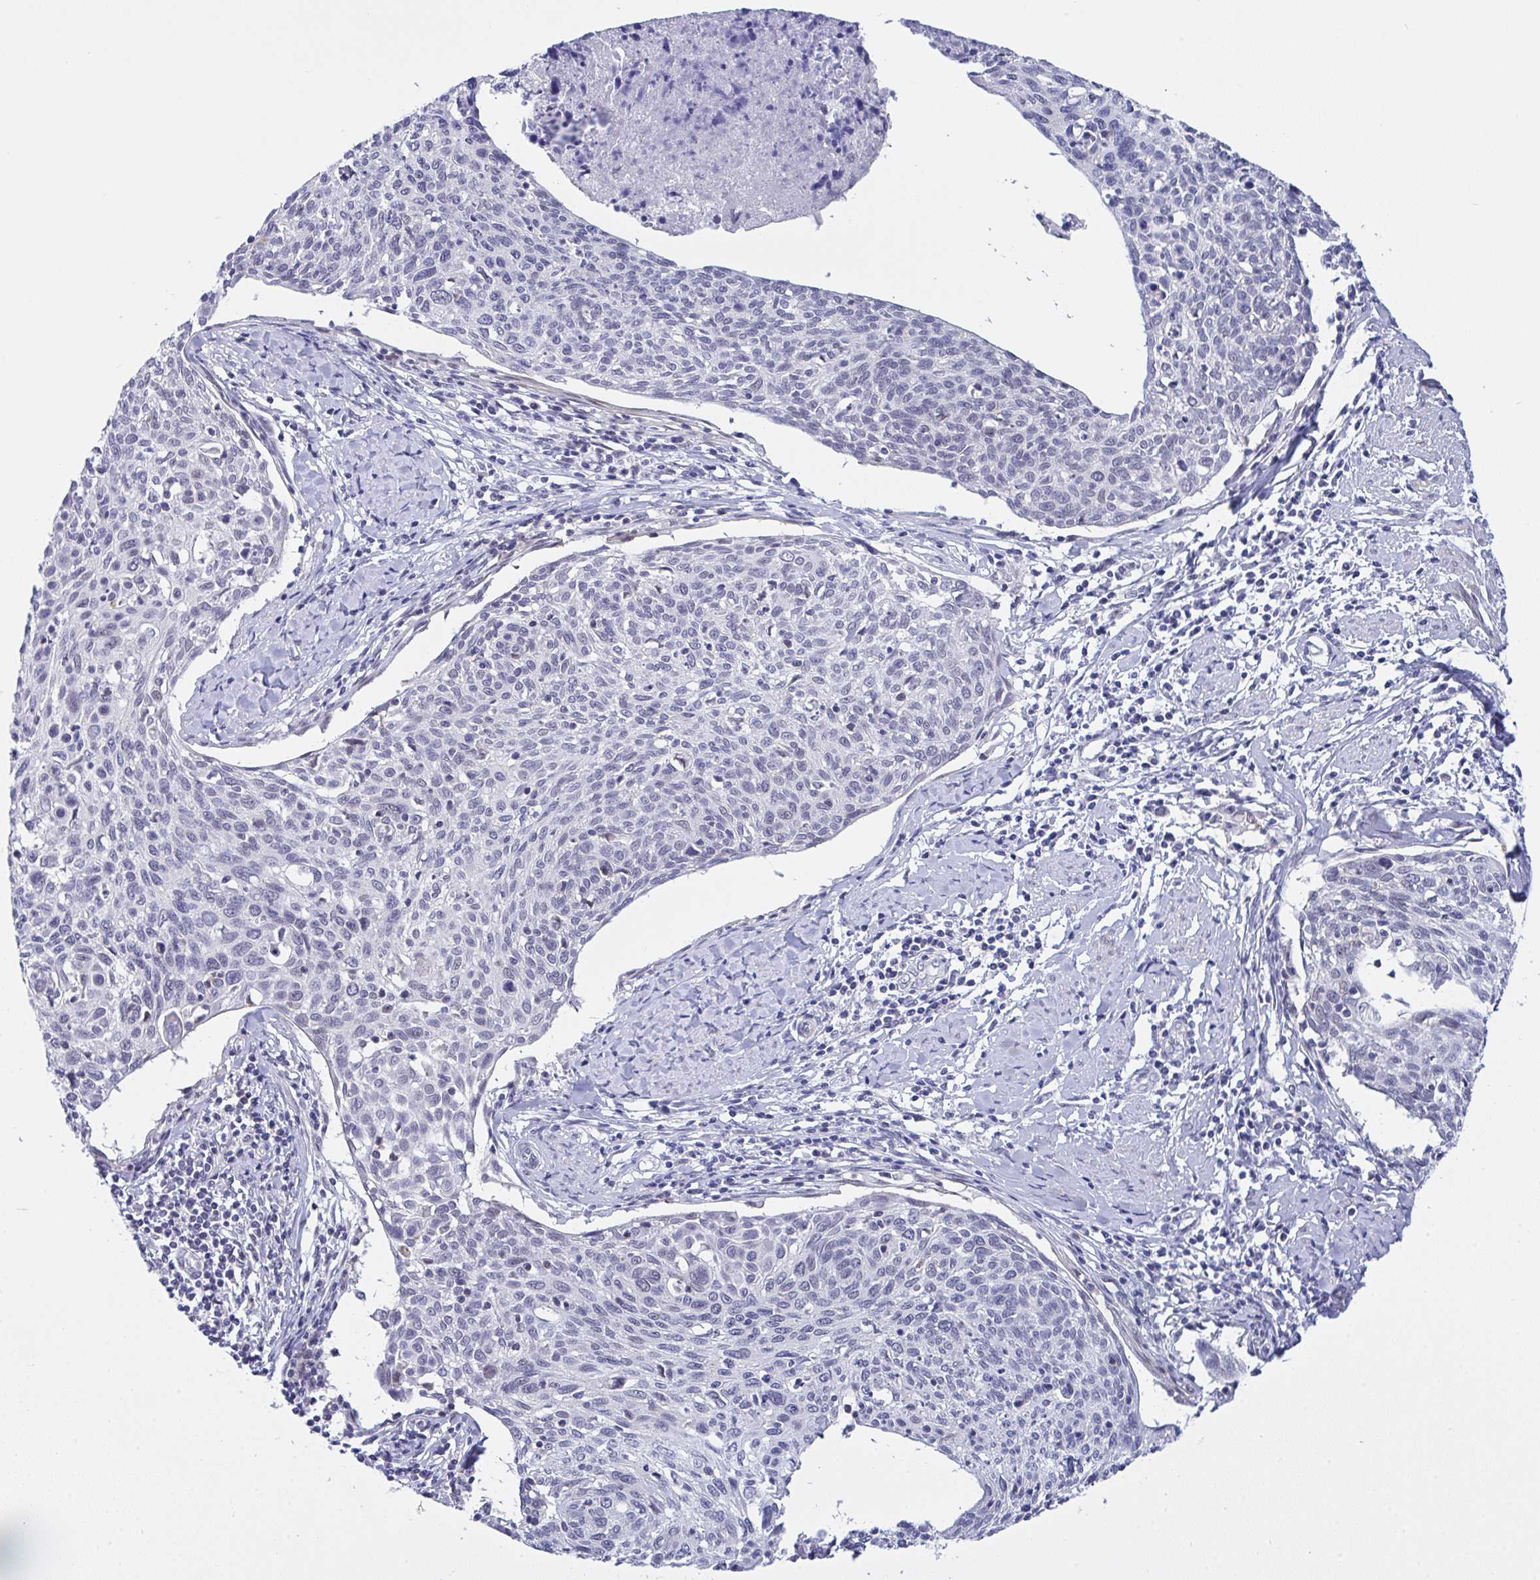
{"staining": {"intensity": "negative", "quantity": "none", "location": "none"}, "tissue": "cervical cancer", "cell_type": "Tumor cells", "image_type": "cancer", "snomed": [{"axis": "morphology", "description": "Squamous cell carcinoma, NOS"}, {"axis": "topography", "description": "Cervix"}], "caption": "There is no significant staining in tumor cells of cervical squamous cell carcinoma.", "gene": "FBXL22", "patient": {"sex": "female", "age": 49}}